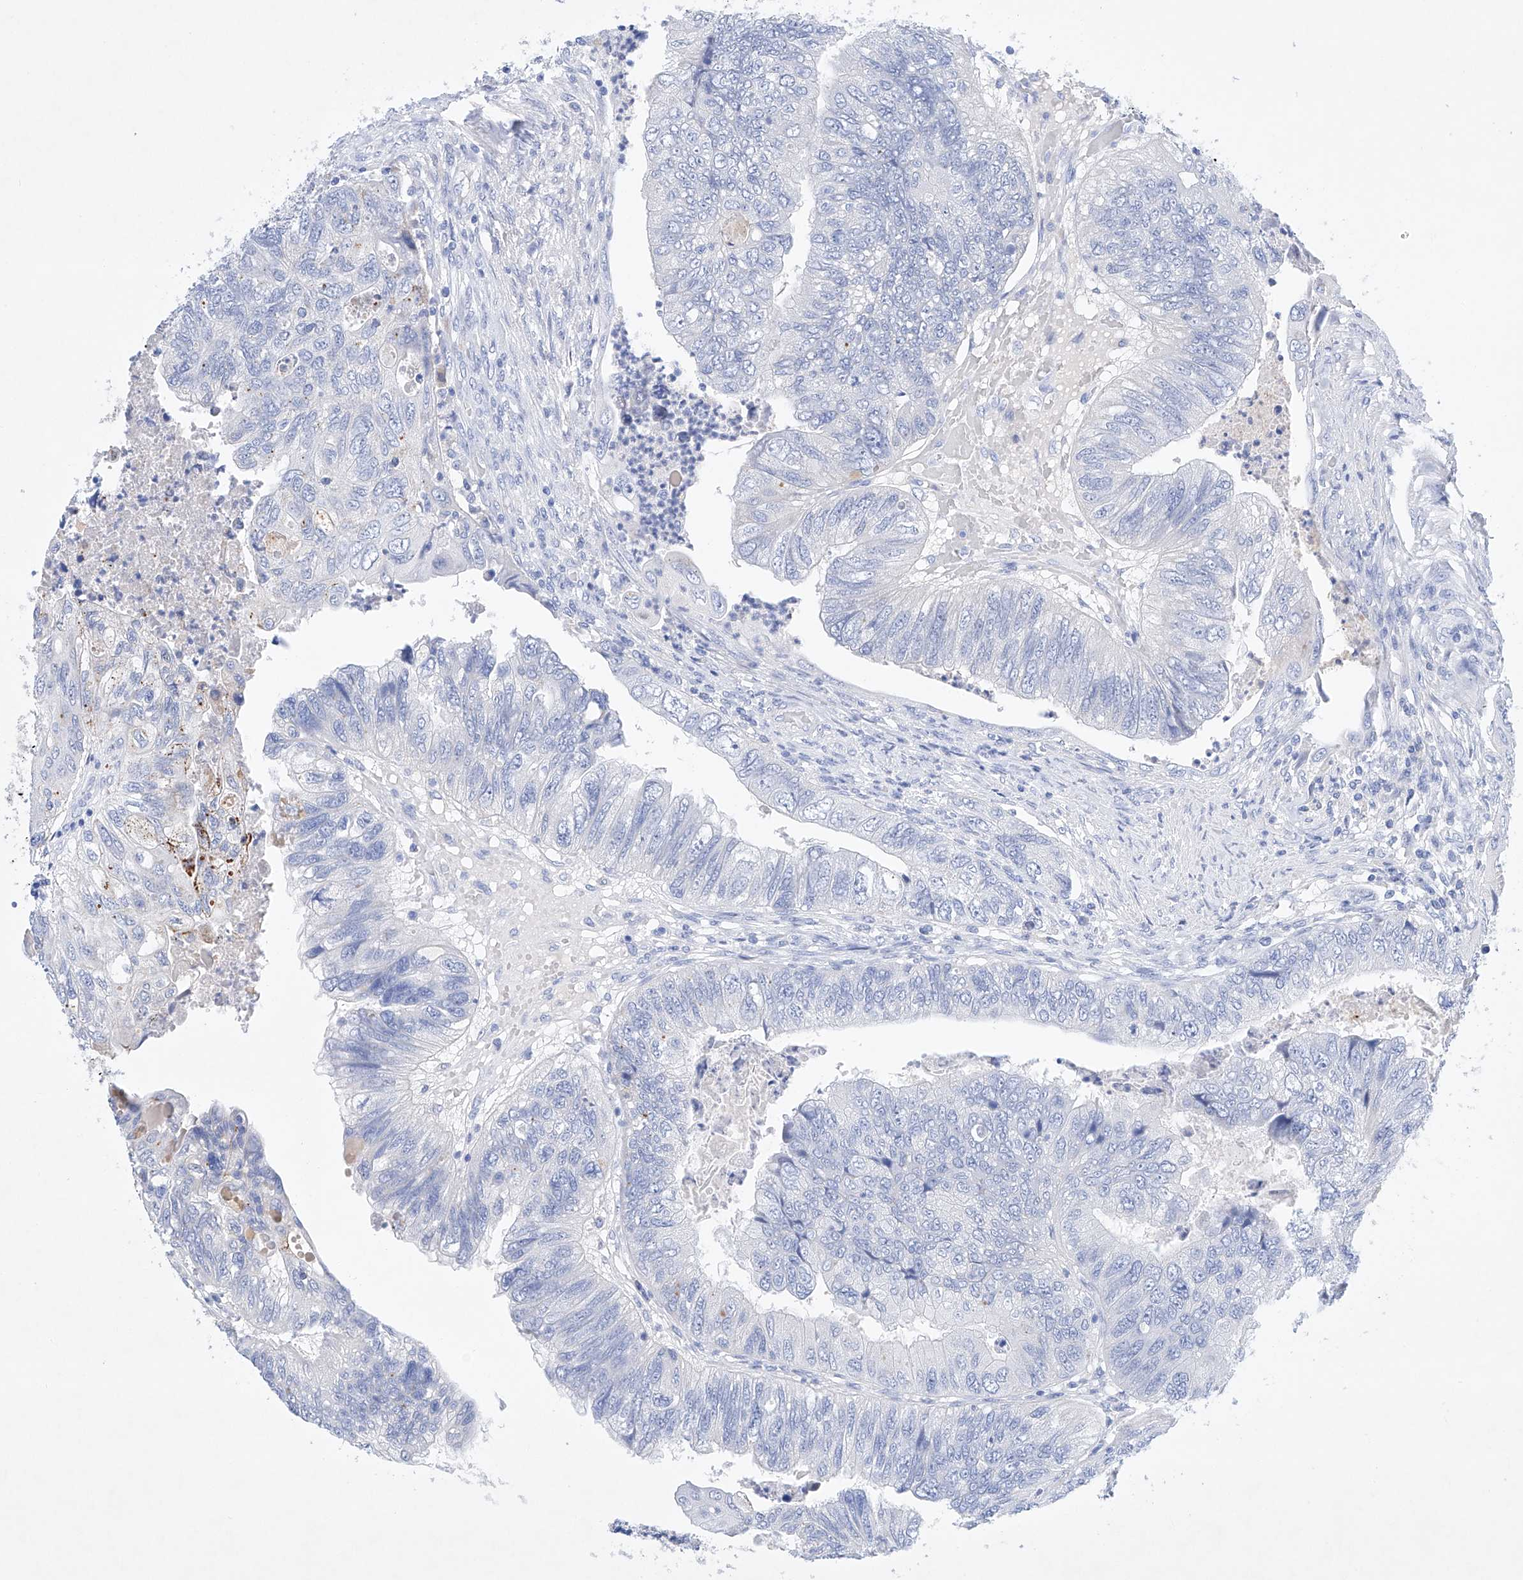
{"staining": {"intensity": "negative", "quantity": "none", "location": "none"}, "tissue": "colorectal cancer", "cell_type": "Tumor cells", "image_type": "cancer", "snomed": [{"axis": "morphology", "description": "Adenocarcinoma, NOS"}, {"axis": "topography", "description": "Rectum"}], "caption": "Adenocarcinoma (colorectal) was stained to show a protein in brown. There is no significant positivity in tumor cells.", "gene": "LURAP1", "patient": {"sex": "male", "age": 63}}